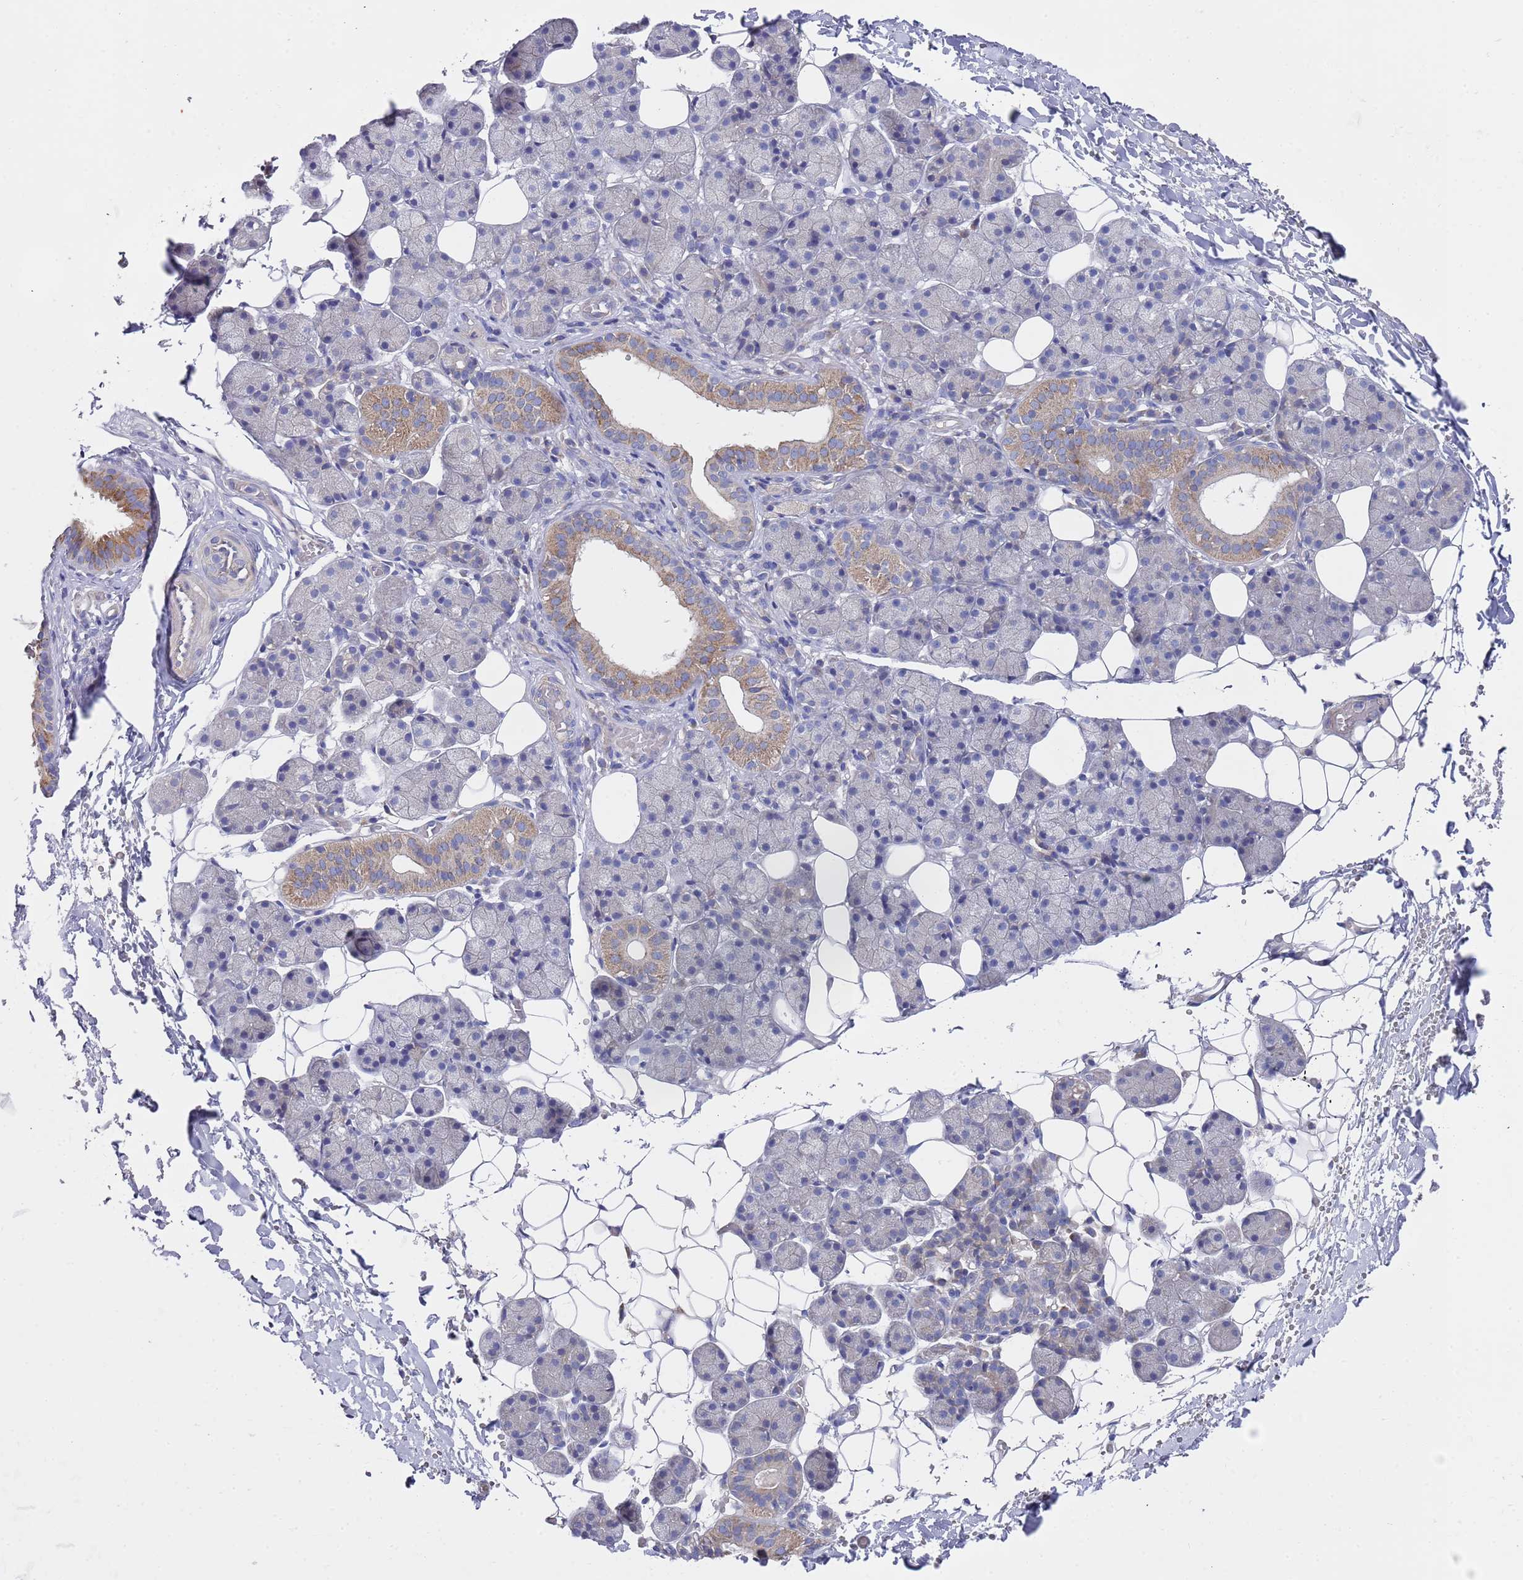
{"staining": {"intensity": "moderate", "quantity": "<25%", "location": "cytoplasmic/membranous"}, "tissue": "salivary gland", "cell_type": "Glandular cells", "image_type": "normal", "snomed": [{"axis": "morphology", "description": "Normal tissue, NOS"}, {"axis": "topography", "description": "Salivary gland"}], "caption": "Protein staining of unremarkable salivary gland displays moderate cytoplasmic/membranous positivity in approximately <25% of glandular cells. (Brightfield microscopy of DAB IHC at high magnification).", "gene": "SCAPER", "patient": {"sex": "female", "age": 33}}